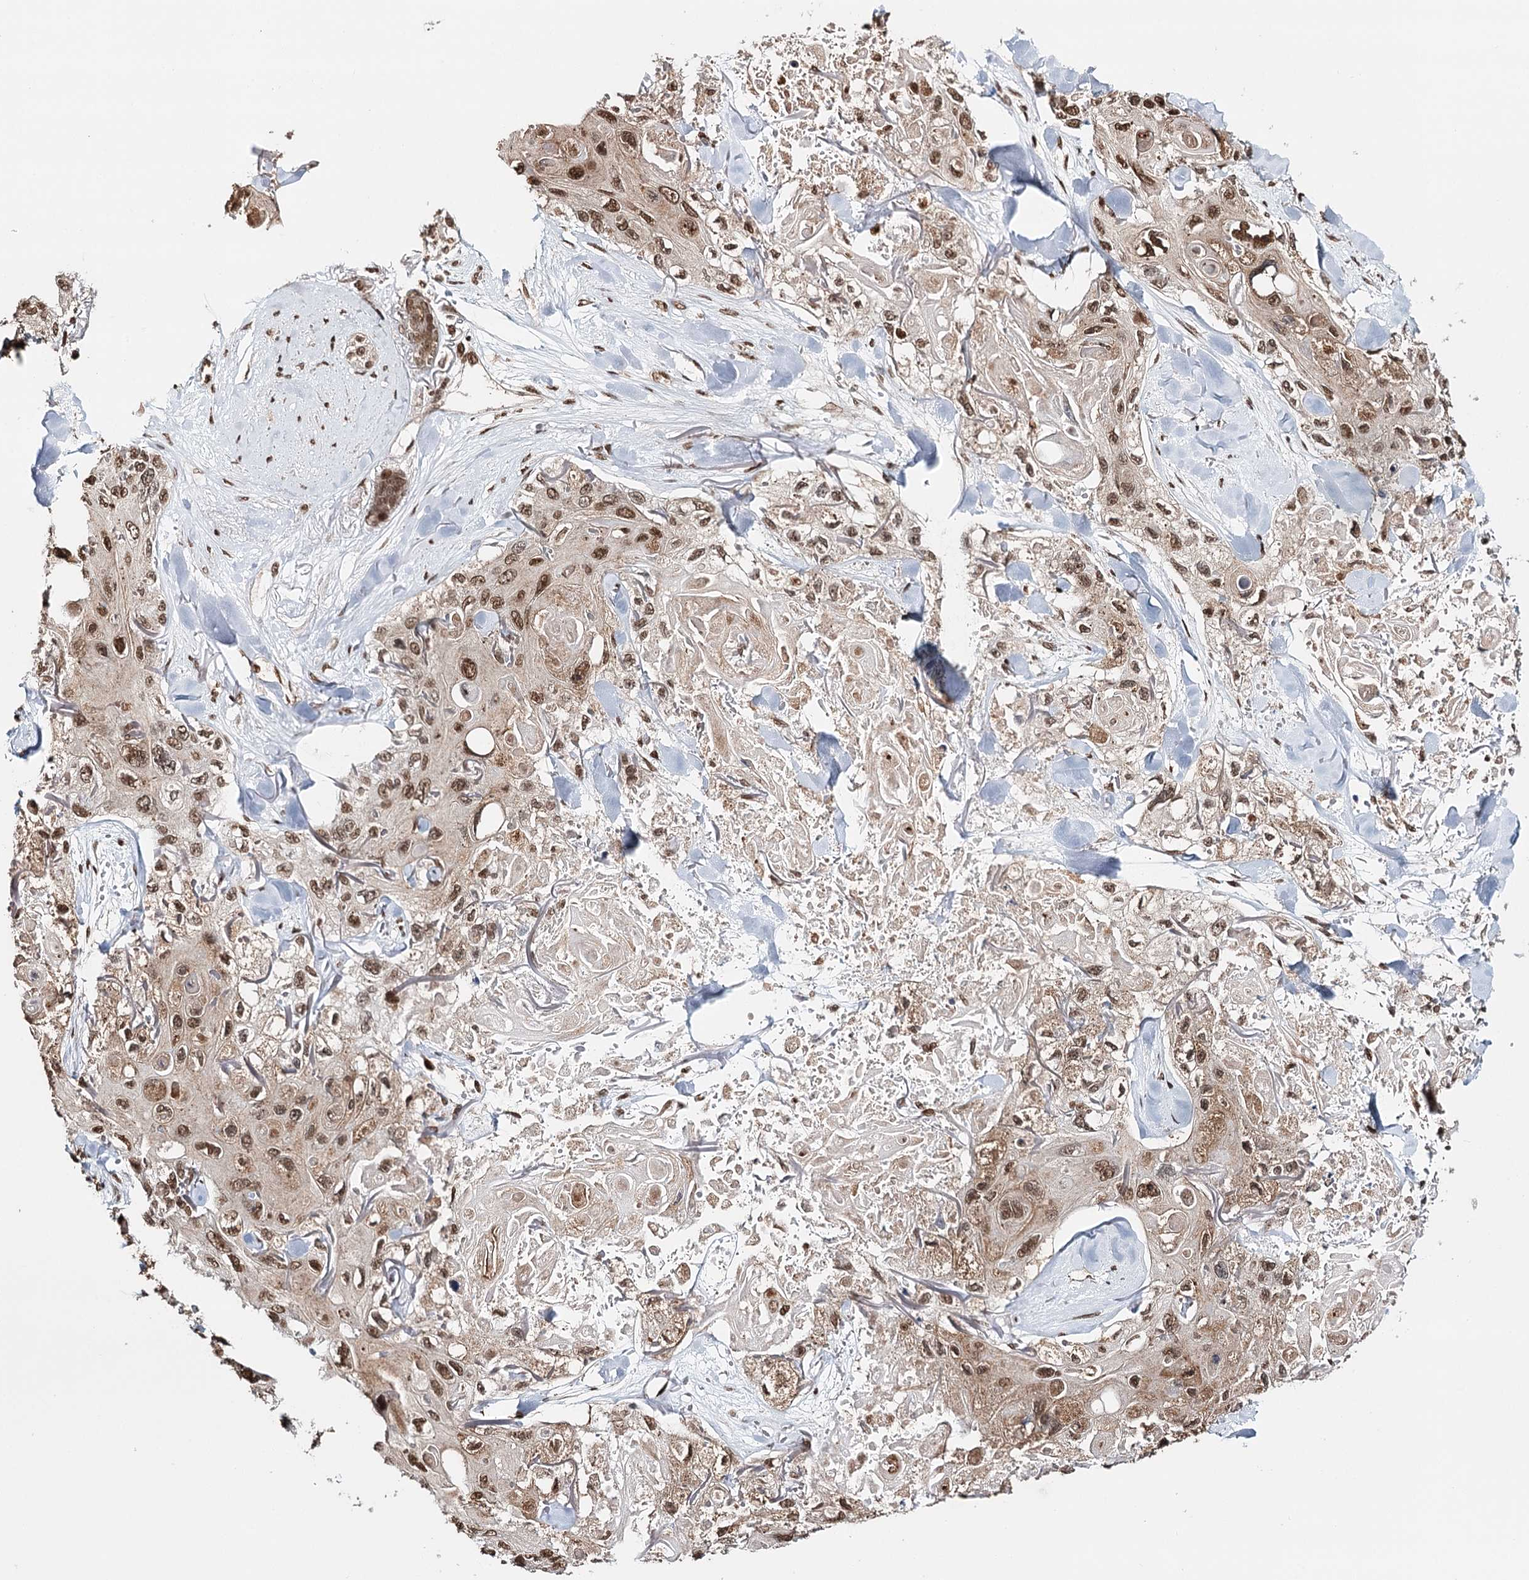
{"staining": {"intensity": "moderate", "quantity": ">75%", "location": "nuclear"}, "tissue": "skin cancer", "cell_type": "Tumor cells", "image_type": "cancer", "snomed": [{"axis": "morphology", "description": "Normal tissue, NOS"}, {"axis": "morphology", "description": "Squamous cell carcinoma, NOS"}, {"axis": "topography", "description": "Skin"}], "caption": "A high-resolution photomicrograph shows IHC staining of skin cancer, which displays moderate nuclear expression in about >75% of tumor cells. (DAB (3,3'-diaminobenzidine) IHC, brown staining for protein, blue staining for nuclei).", "gene": "RPS27A", "patient": {"sex": "male", "age": 72}}